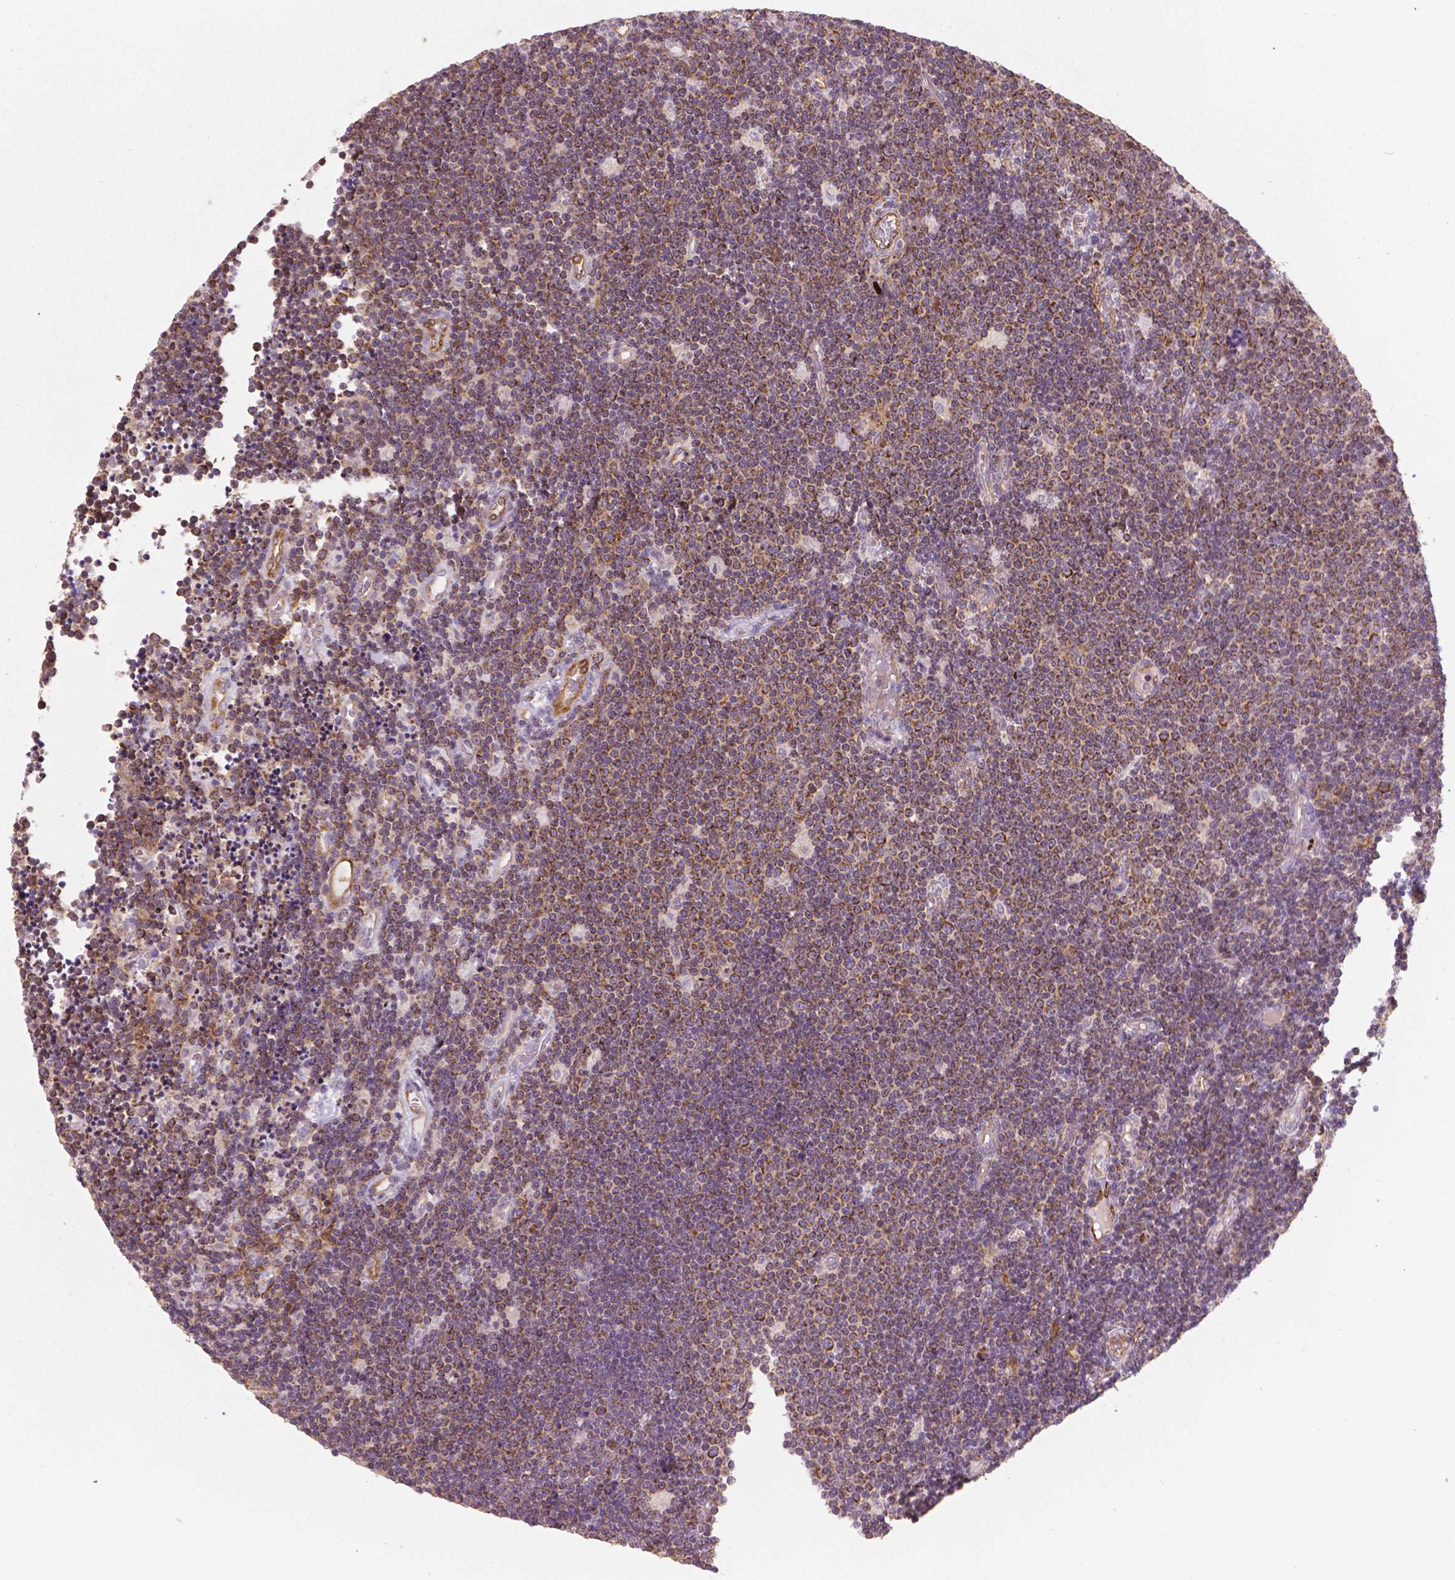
{"staining": {"intensity": "moderate", "quantity": ">75%", "location": "cytoplasmic/membranous"}, "tissue": "lymphoma", "cell_type": "Tumor cells", "image_type": "cancer", "snomed": [{"axis": "morphology", "description": "Malignant lymphoma, non-Hodgkin's type, Low grade"}, {"axis": "topography", "description": "Brain"}], "caption": "Immunohistochemical staining of human malignant lymphoma, non-Hodgkin's type (low-grade) displays moderate cytoplasmic/membranous protein staining in approximately >75% of tumor cells. (Stains: DAB in brown, nuclei in blue, Microscopy: brightfield microscopy at high magnification).", "gene": "TCAF1", "patient": {"sex": "female", "age": 66}}